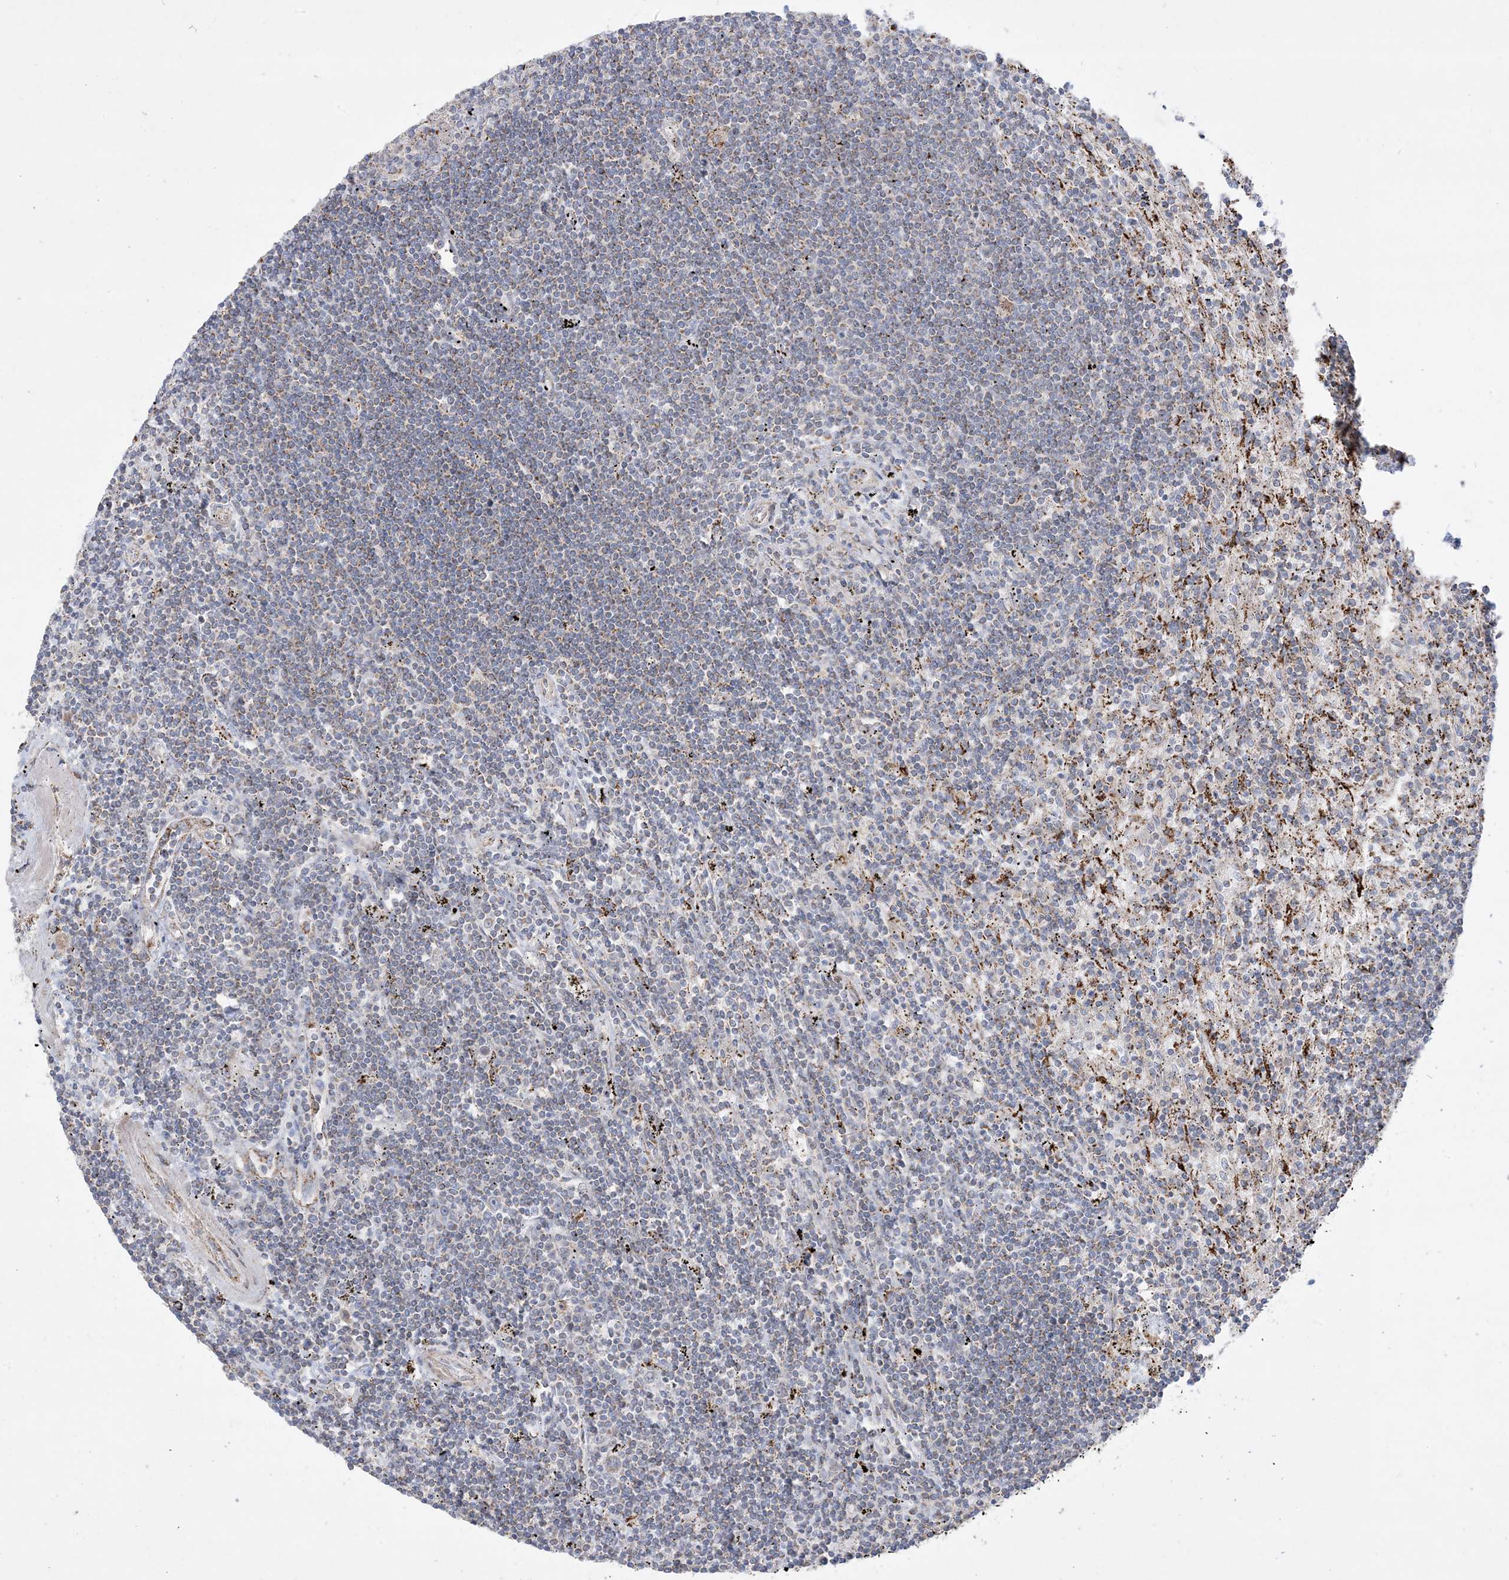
{"staining": {"intensity": "moderate", "quantity": "<25%", "location": "cytoplasmic/membranous"}, "tissue": "lymphoma", "cell_type": "Tumor cells", "image_type": "cancer", "snomed": [{"axis": "morphology", "description": "Malignant lymphoma, non-Hodgkin's type, Low grade"}, {"axis": "topography", "description": "Spleen"}], "caption": "Immunohistochemistry of human lymphoma shows low levels of moderate cytoplasmic/membranous staining in about <25% of tumor cells.", "gene": "NDUFAF3", "patient": {"sex": "male", "age": 76}}